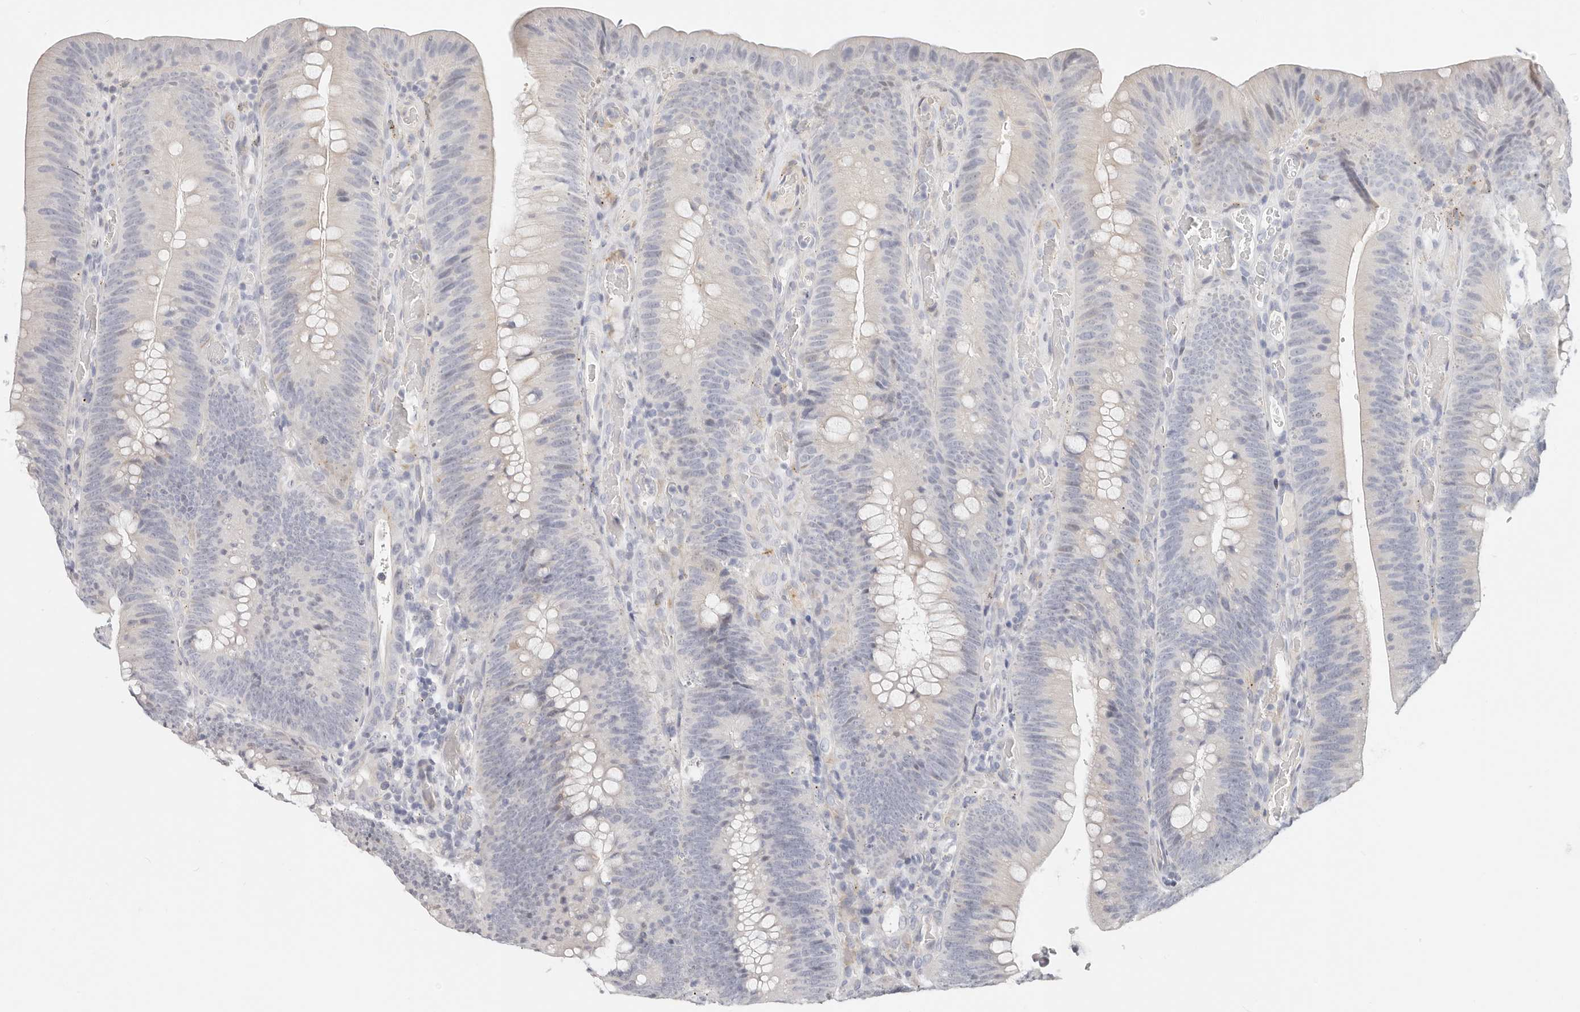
{"staining": {"intensity": "negative", "quantity": "none", "location": "none"}, "tissue": "colorectal cancer", "cell_type": "Tumor cells", "image_type": "cancer", "snomed": [{"axis": "morphology", "description": "Normal tissue, NOS"}, {"axis": "topography", "description": "Colon"}], "caption": "Protein analysis of colorectal cancer demonstrates no significant staining in tumor cells.", "gene": "ZRANB1", "patient": {"sex": "female", "age": 82}}